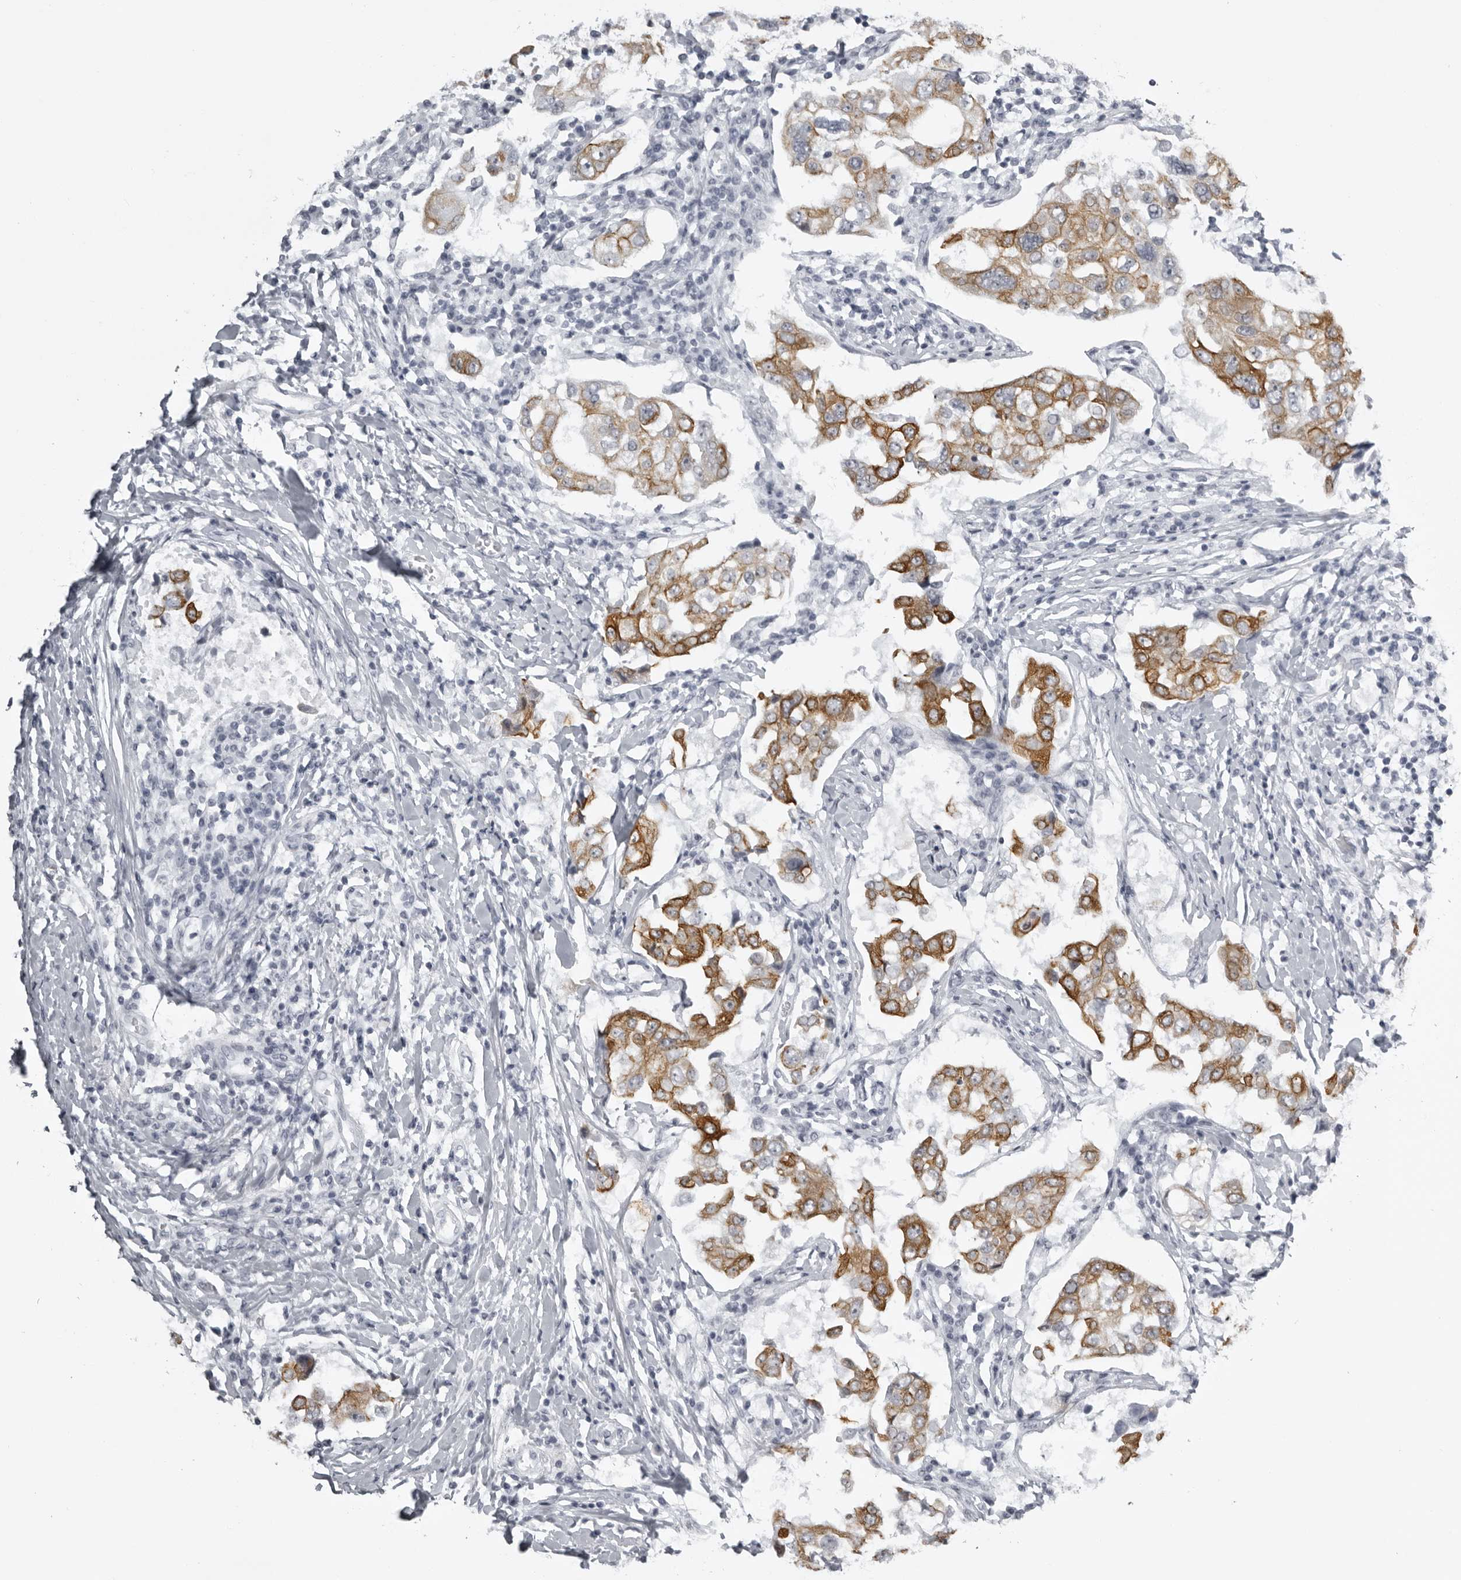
{"staining": {"intensity": "moderate", "quantity": ">75%", "location": "cytoplasmic/membranous"}, "tissue": "breast cancer", "cell_type": "Tumor cells", "image_type": "cancer", "snomed": [{"axis": "morphology", "description": "Duct carcinoma"}, {"axis": "topography", "description": "Breast"}], "caption": "This photomicrograph demonstrates breast cancer (infiltrating ductal carcinoma) stained with immunohistochemistry (IHC) to label a protein in brown. The cytoplasmic/membranous of tumor cells show moderate positivity for the protein. Nuclei are counter-stained blue.", "gene": "UROD", "patient": {"sex": "female", "age": 27}}